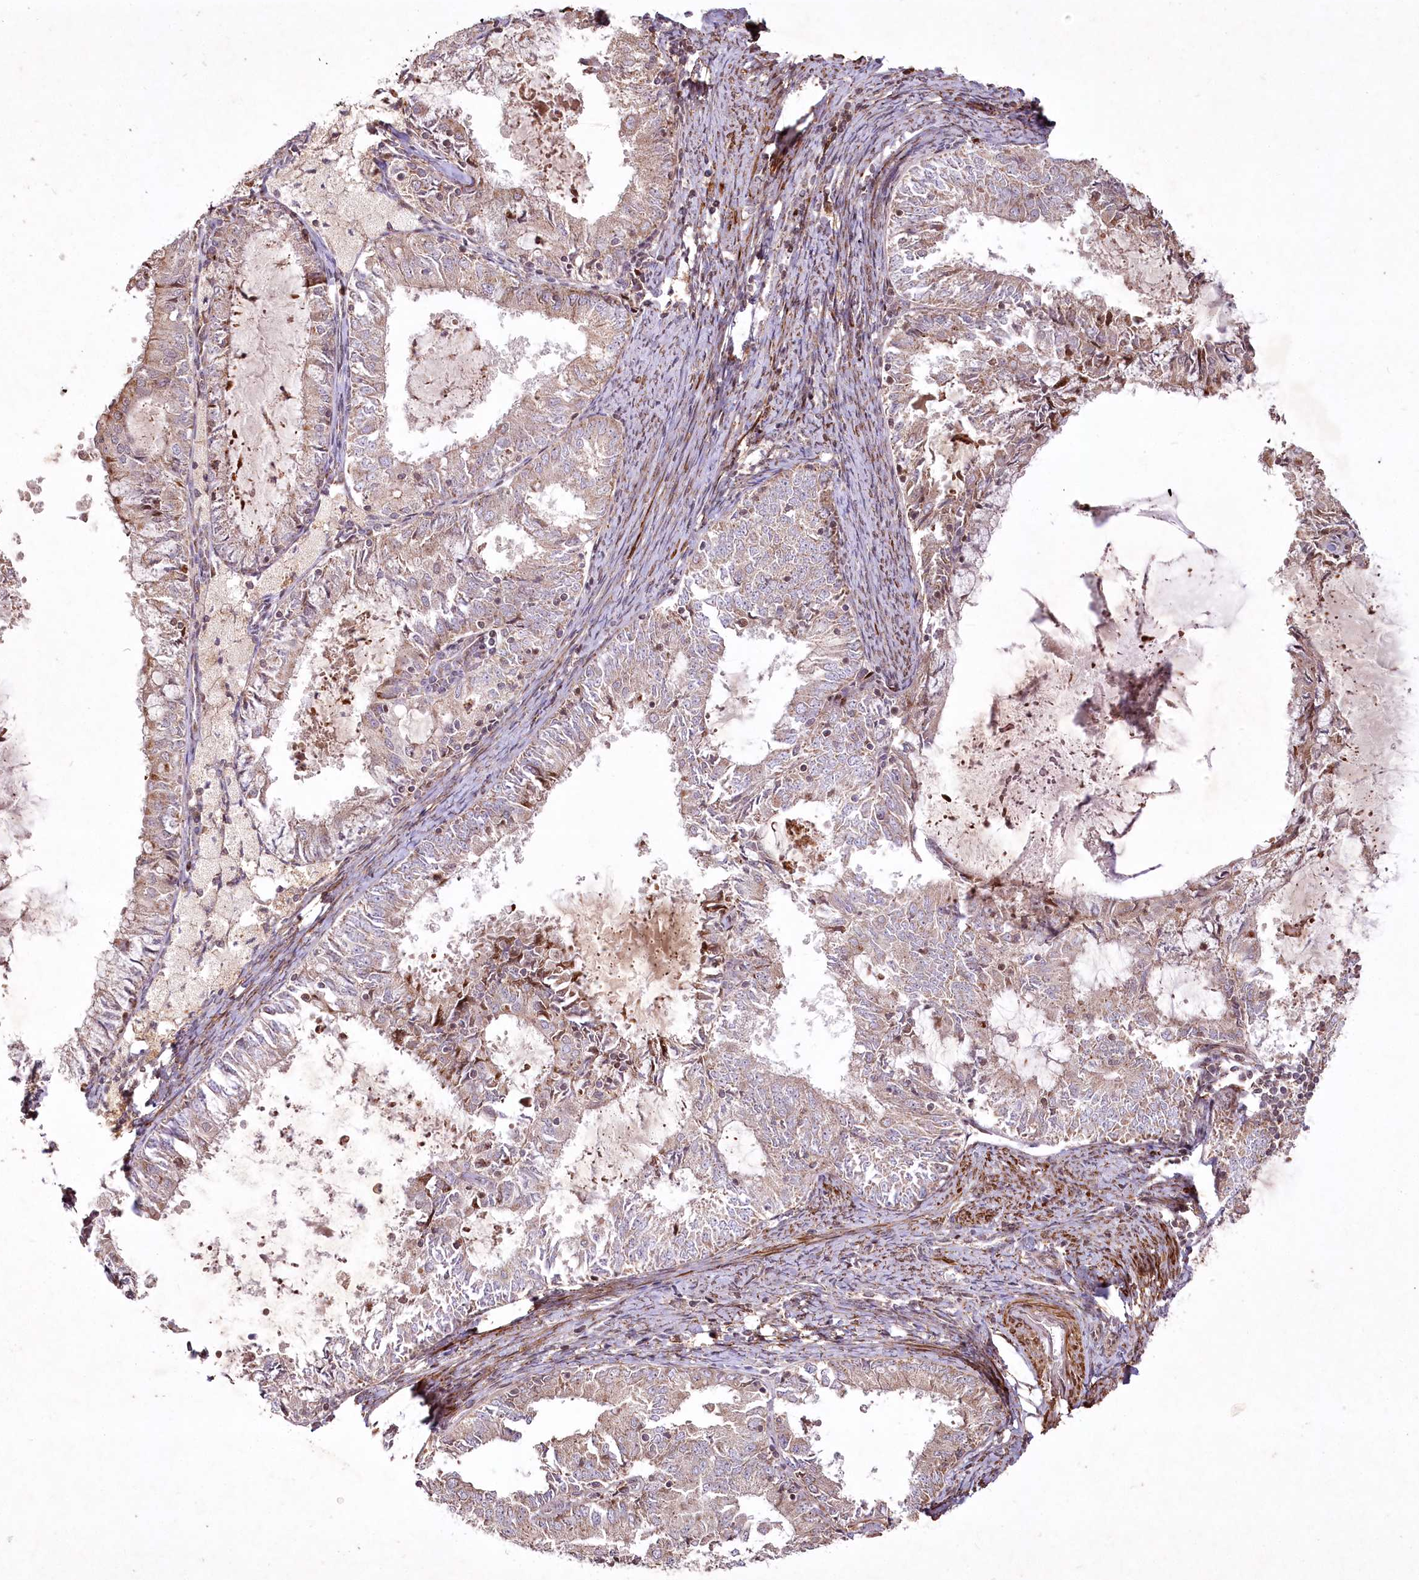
{"staining": {"intensity": "moderate", "quantity": ">75%", "location": "cytoplasmic/membranous"}, "tissue": "endometrial cancer", "cell_type": "Tumor cells", "image_type": "cancer", "snomed": [{"axis": "morphology", "description": "Adenocarcinoma, NOS"}, {"axis": "topography", "description": "Endometrium"}], "caption": "Immunohistochemical staining of adenocarcinoma (endometrial) demonstrates medium levels of moderate cytoplasmic/membranous positivity in approximately >75% of tumor cells.", "gene": "PSTK", "patient": {"sex": "female", "age": 57}}